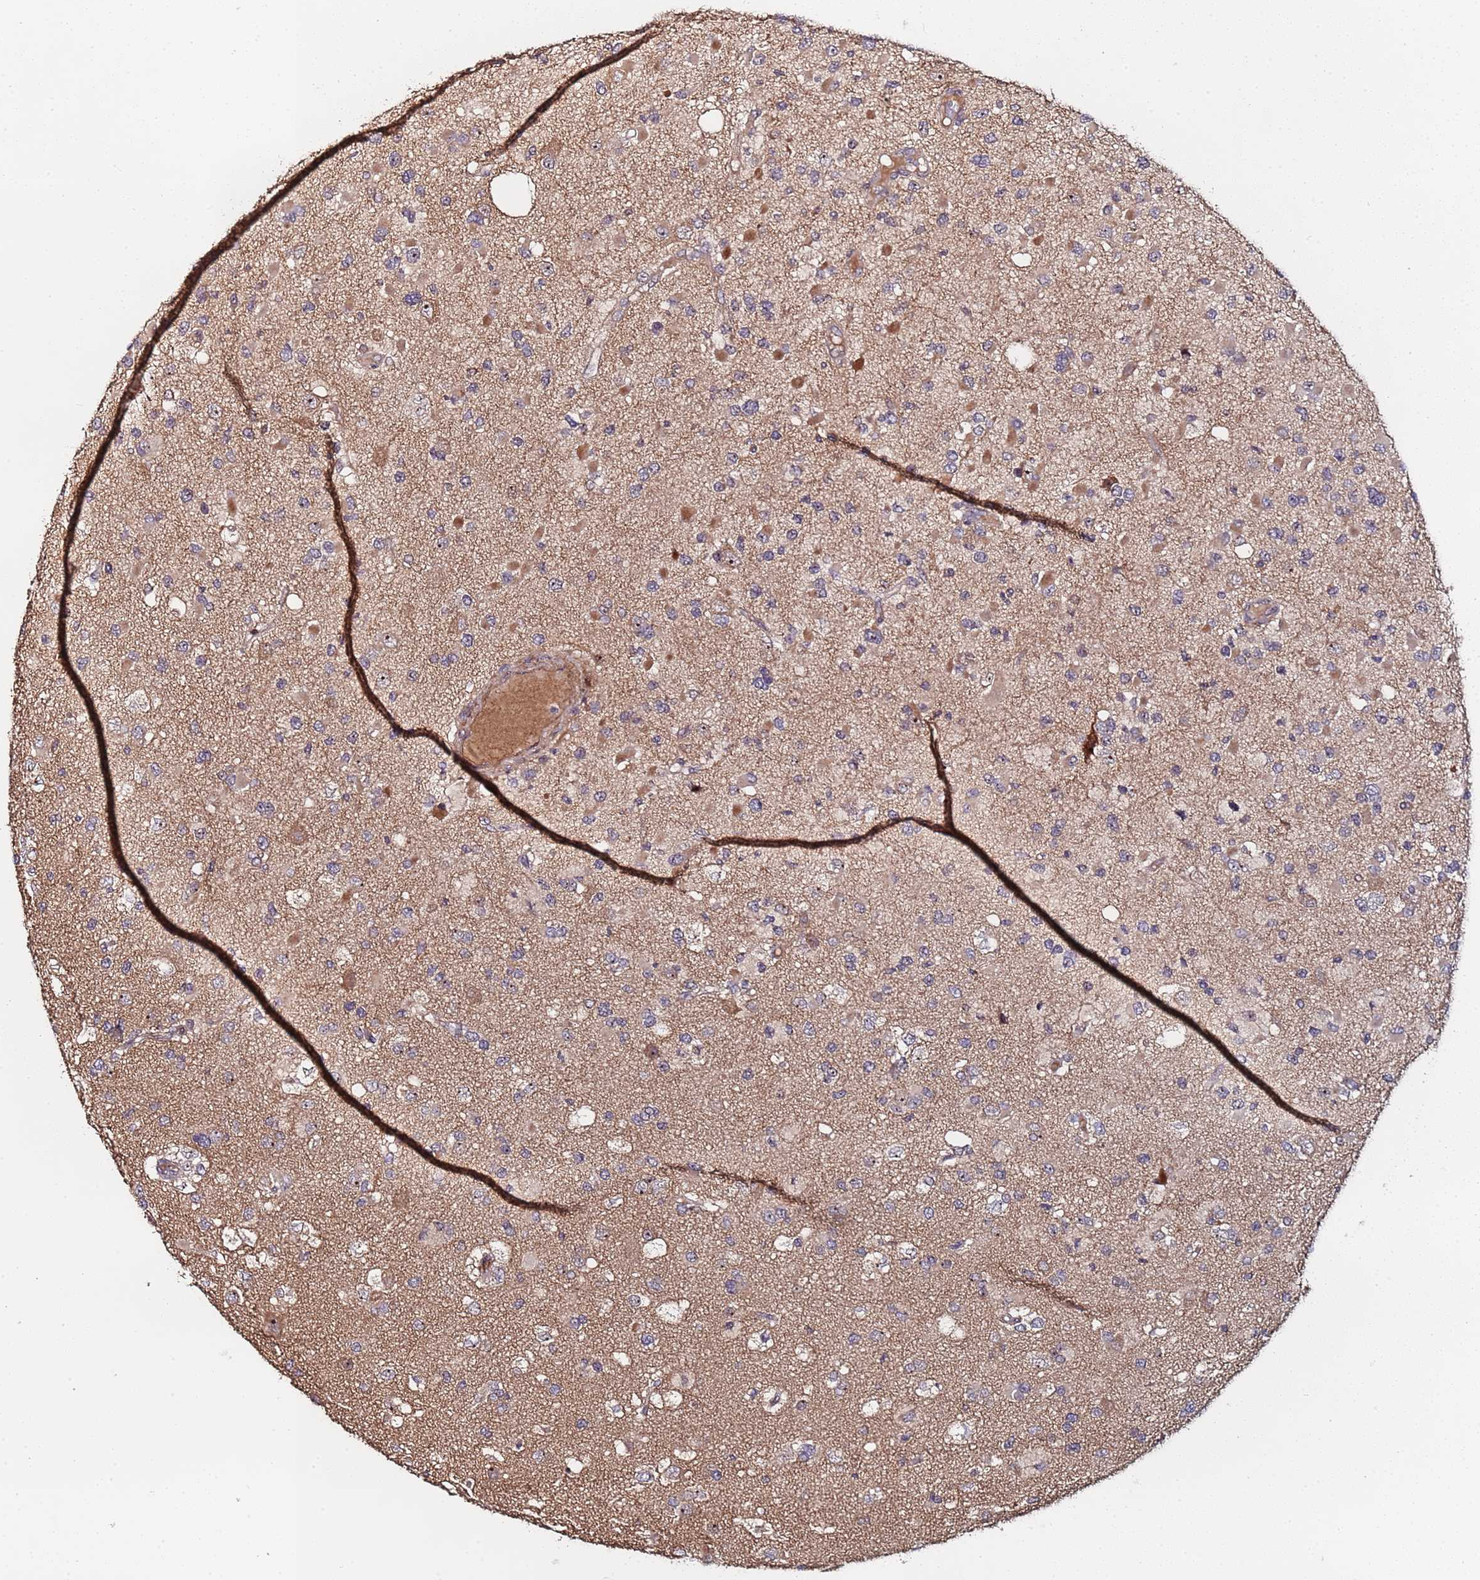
{"staining": {"intensity": "weak", "quantity": "<25%", "location": "cytoplasmic/membranous,nuclear"}, "tissue": "glioma", "cell_type": "Tumor cells", "image_type": "cancer", "snomed": [{"axis": "morphology", "description": "Glioma, malignant, High grade"}, {"axis": "topography", "description": "Brain"}], "caption": "A histopathology image of glioma stained for a protein shows no brown staining in tumor cells.", "gene": "KRI1", "patient": {"sex": "male", "age": 53}}